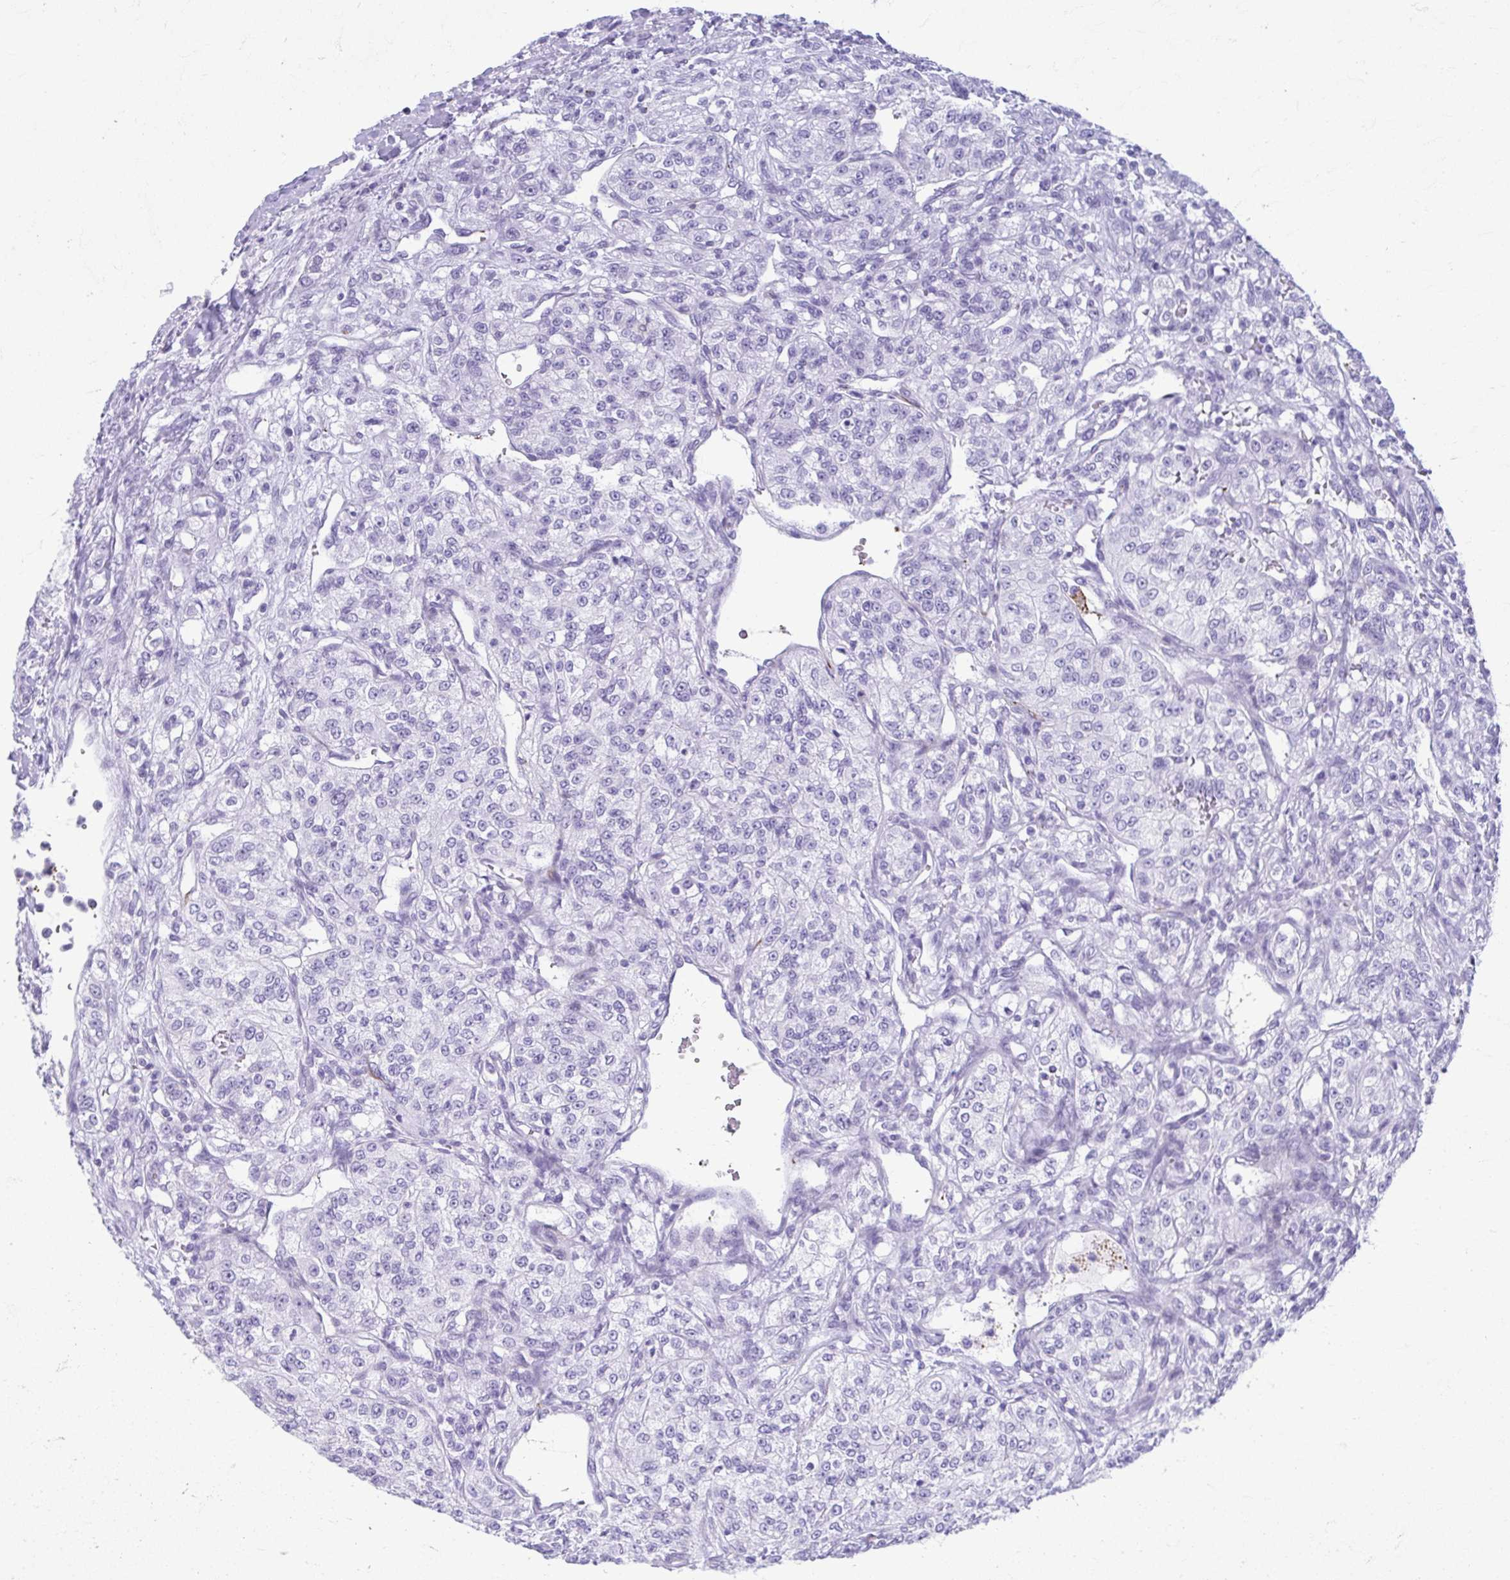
{"staining": {"intensity": "negative", "quantity": "none", "location": "none"}, "tissue": "renal cancer", "cell_type": "Tumor cells", "image_type": "cancer", "snomed": [{"axis": "morphology", "description": "Adenocarcinoma, NOS"}, {"axis": "topography", "description": "Kidney"}], "caption": "DAB (3,3'-diaminobenzidine) immunohistochemical staining of human renal cancer (adenocarcinoma) reveals no significant expression in tumor cells. (DAB immunohistochemistry (IHC) visualized using brightfield microscopy, high magnification).", "gene": "TCEAL3", "patient": {"sex": "female", "age": 63}}